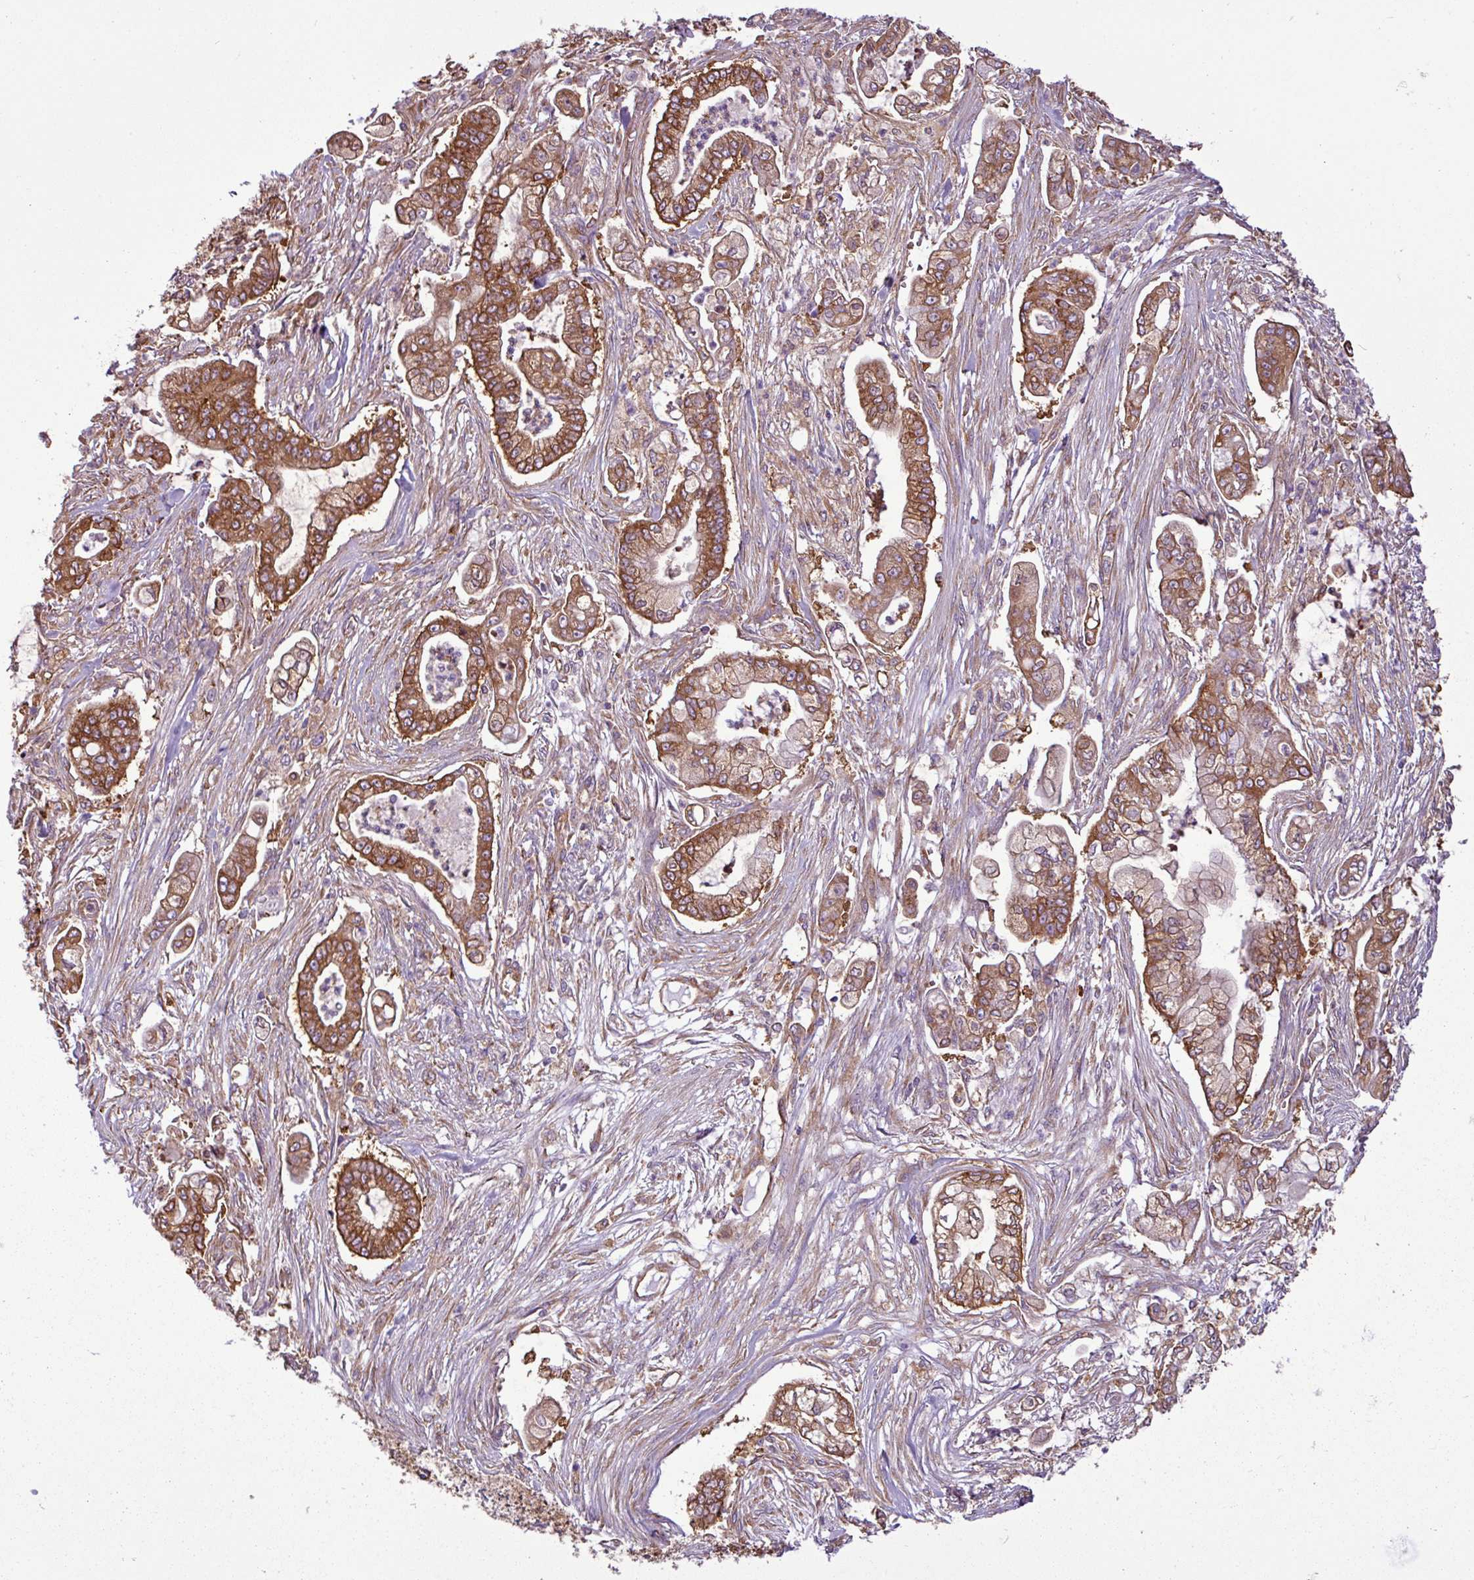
{"staining": {"intensity": "moderate", "quantity": ">75%", "location": "cytoplasmic/membranous"}, "tissue": "pancreatic cancer", "cell_type": "Tumor cells", "image_type": "cancer", "snomed": [{"axis": "morphology", "description": "Adenocarcinoma, NOS"}, {"axis": "topography", "description": "Pancreas"}], "caption": "The image demonstrates staining of pancreatic cancer, revealing moderate cytoplasmic/membranous protein expression (brown color) within tumor cells. Using DAB (brown) and hematoxylin (blue) stains, captured at high magnification using brightfield microscopy.", "gene": "PACSIN2", "patient": {"sex": "female", "age": 69}}